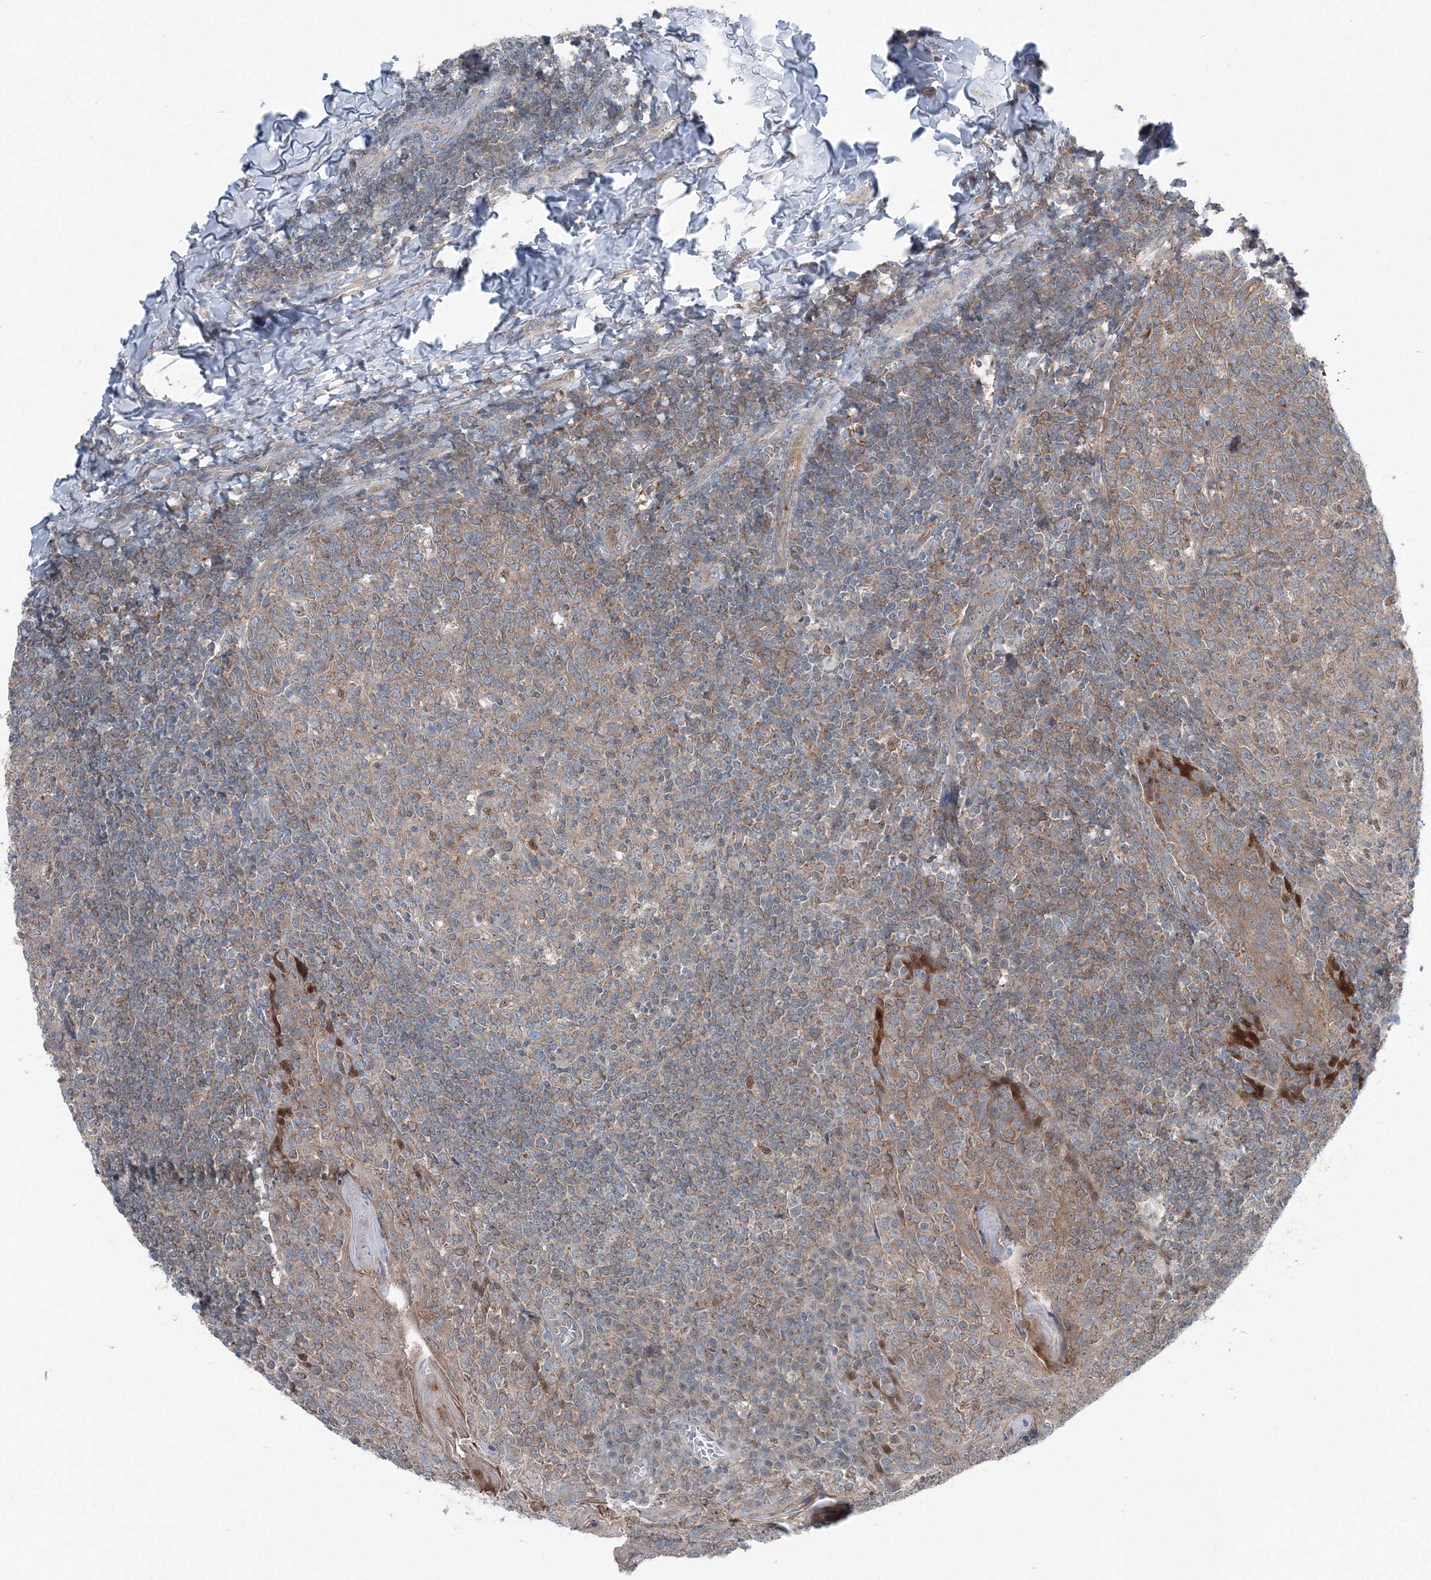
{"staining": {"intensity": "weak", "quantity": "25%-75%", "location": "cytoplasmic/membranous,nuclear"}, "tissue": "tonsil", "cell_type": "Germinal center cells", "image_type": "normal", "snomed": [{"axis": "morphology", "description": "Normal tissue, NOS"}, {"axis": "topography", "description": "Tonsil"}], "caption": "Protein staining shows weak cytoplasmic/membranous,nuclear expression in about 25%-75% of germinal center cells in normal tonsil. (Brightfield microscopy of DAB IHC at high magnification).", "gene": "TPRKB", "patient": {"sex": "female", "age": 19}}